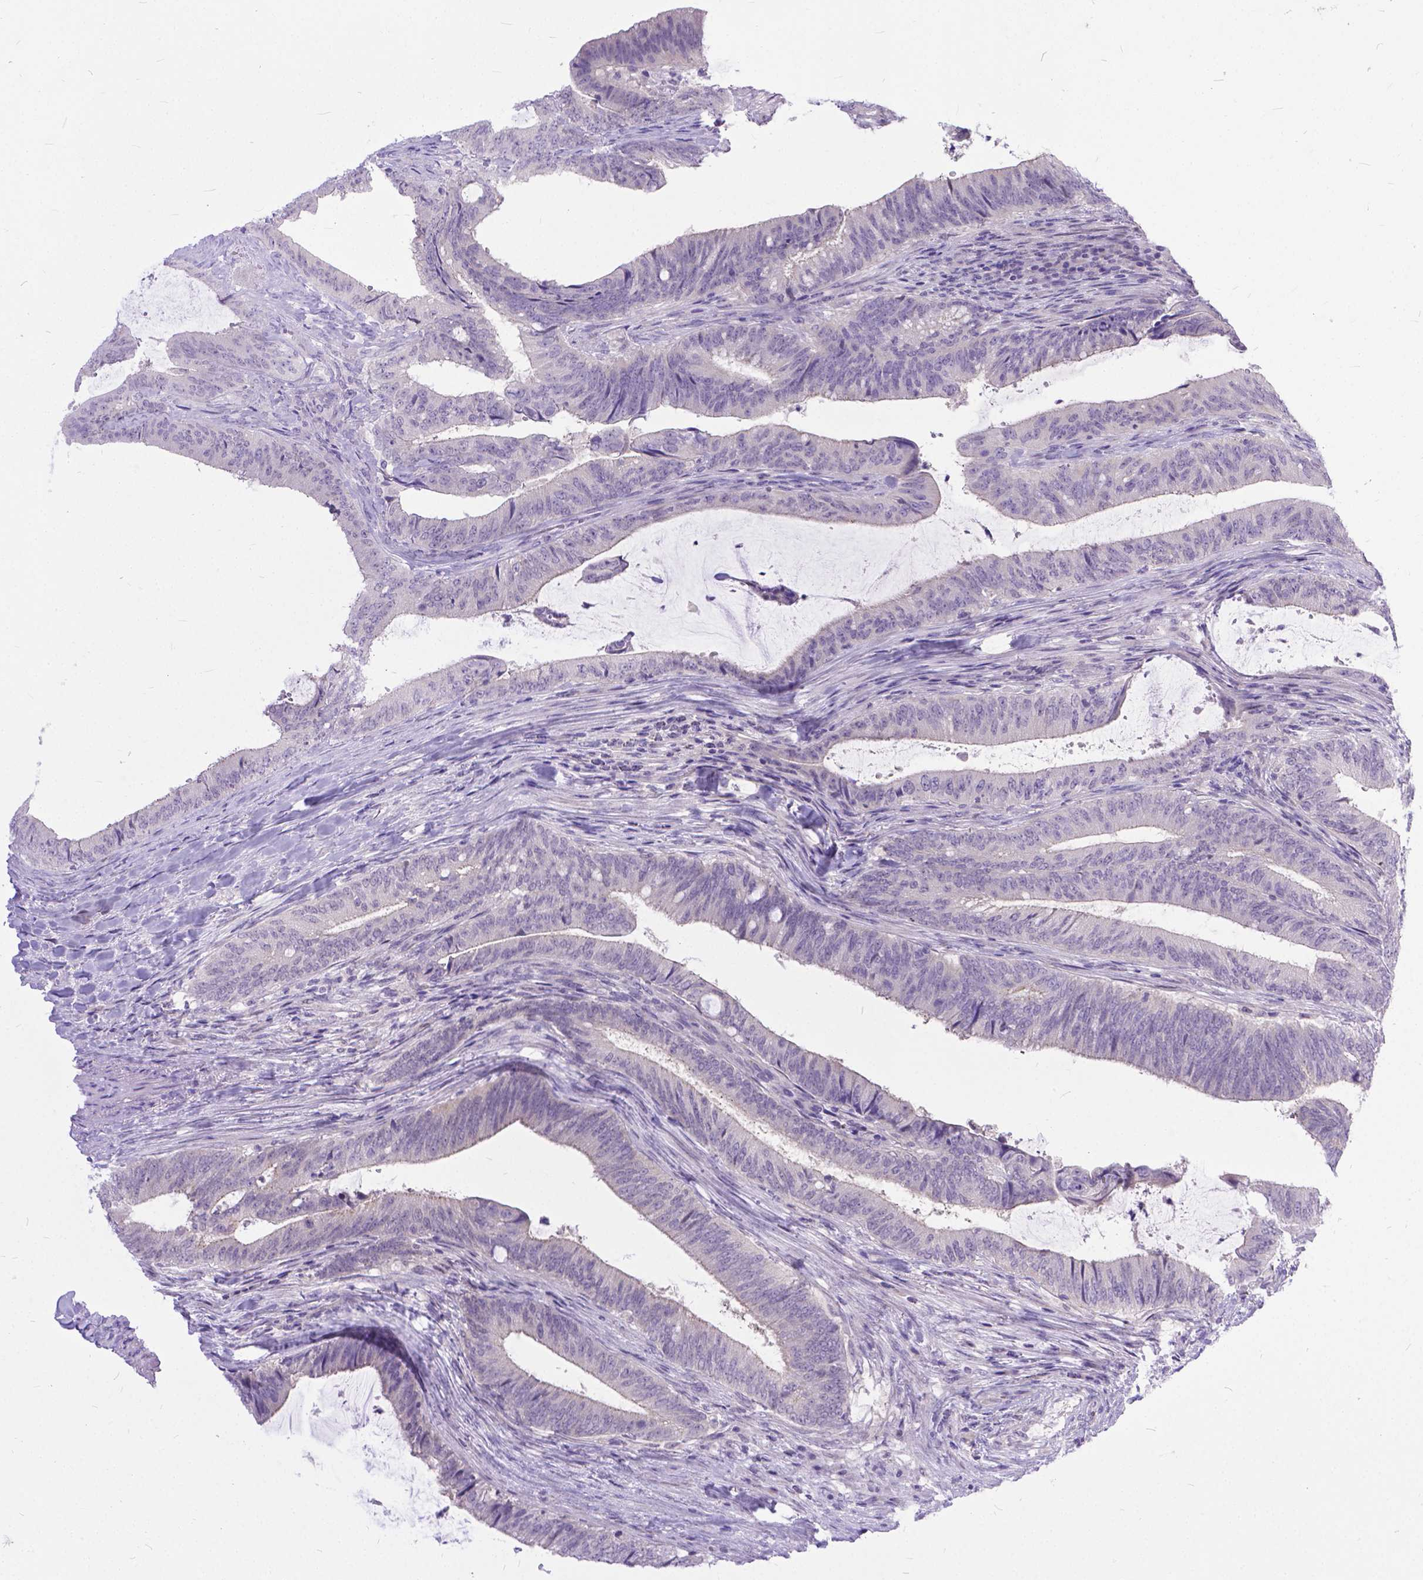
{"staining": {"intensity": "negative", "quantity": "none", "location": "none"}, "tissue": "colorectal cancer", "cell_type": "Tumor cells", "image_type": "cancer", "snomed": [{"axis": "morphology", "description": "Adenocarcinoma, NOS"}, {"axis": "topography", "description": "Colon"}], "caption": "Immunohistochemical staining of human colorectal cancer (adenocarcinoma) shows no significant expression in tumor cells.", "gene": "TTLL6", "patient": {"sex": "female", "age": 43}}